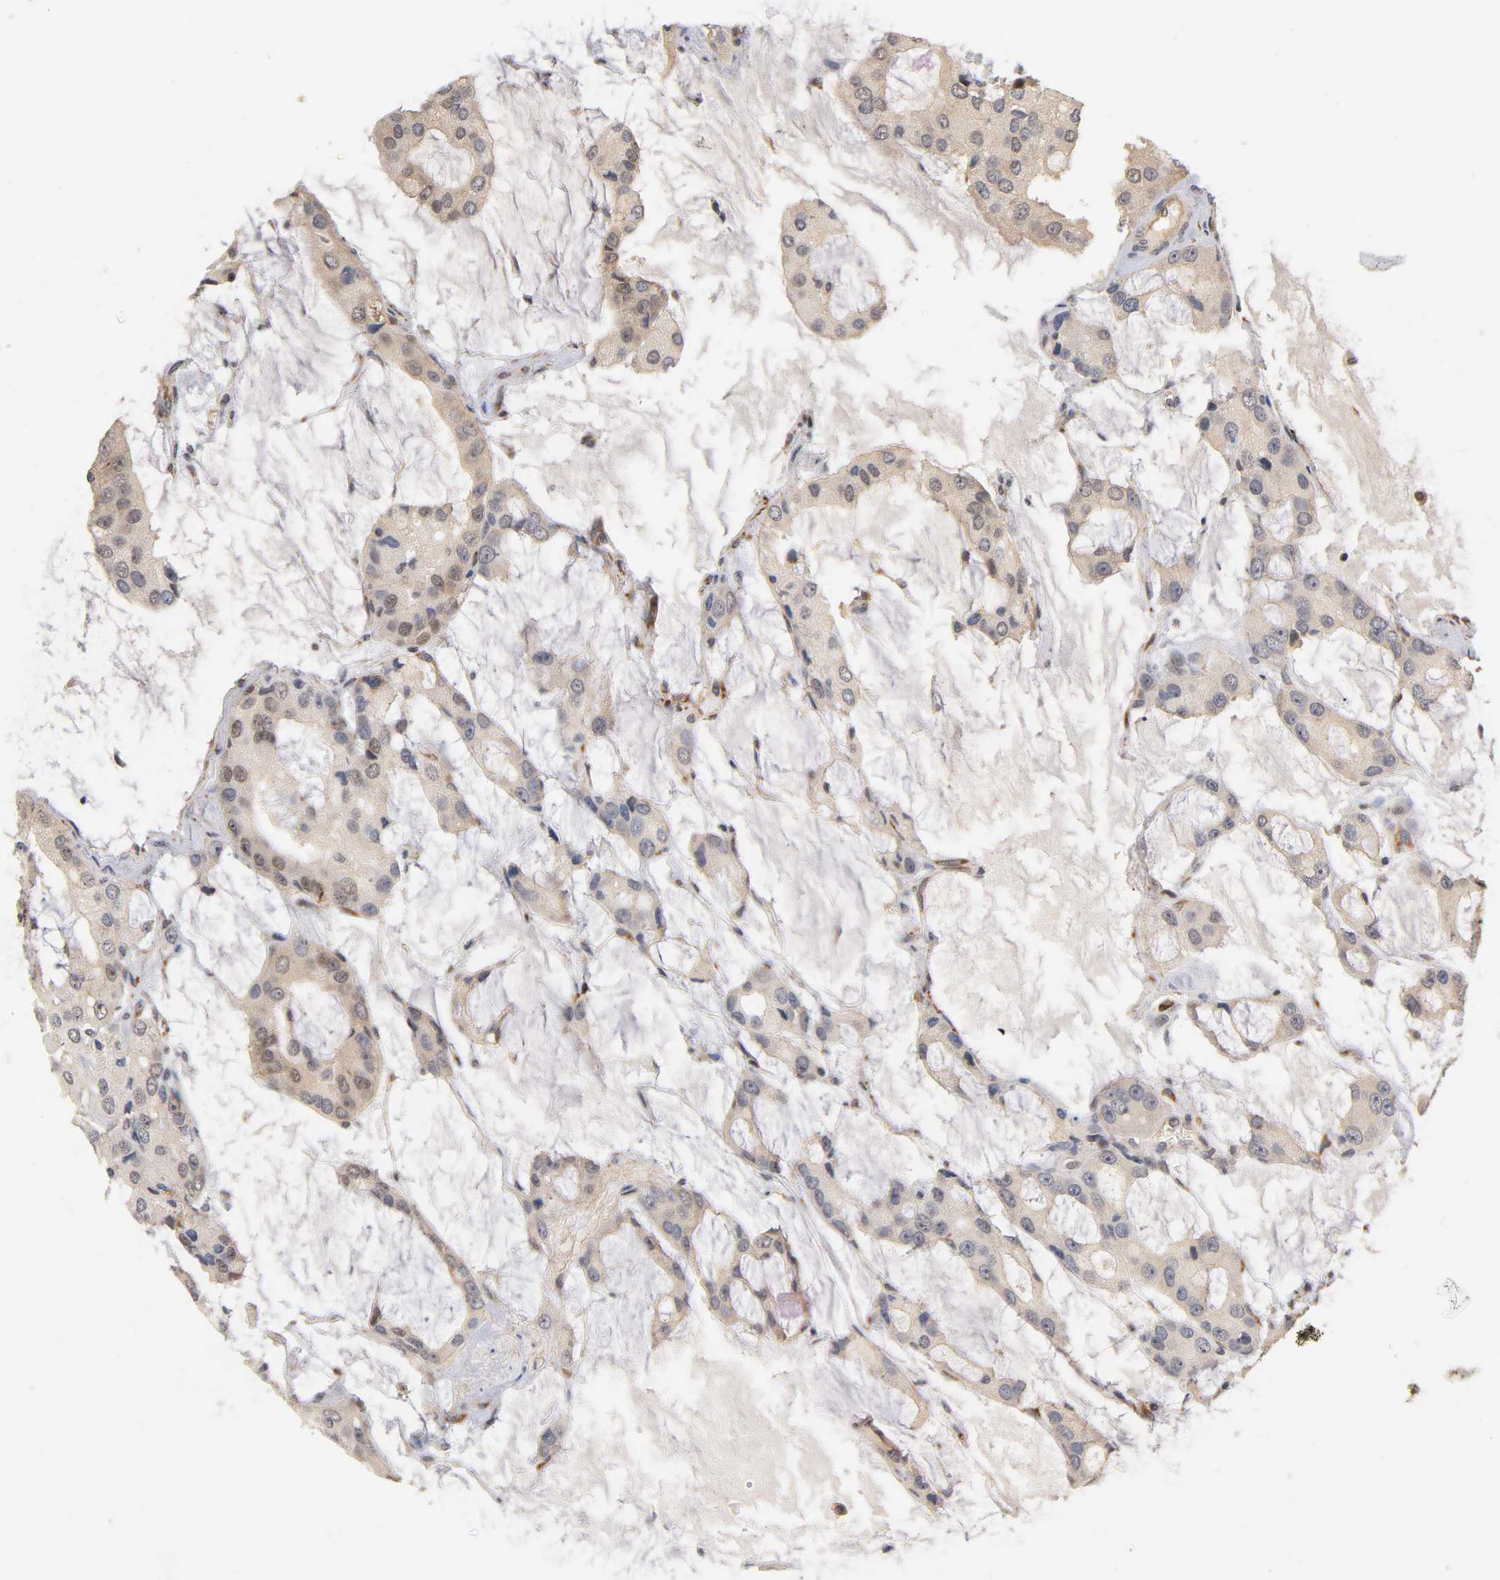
{"staining": {"intensity": "weak", "quantity": "25%-75%", "location": "cytoplasmic/membranous"}, "tissue": "prostate cancer", "cell_type": "Tumor cells", "image_type": "cancer", "snomed": [{"axis": "morphology", "description": "Adenocarcinoma, High grade"}, {"axis": "topography", "description": "Prostate"}], "caption": "A photomicrograph of human prostate cancer stained for a protein reveals weak cytoplasmic/membranous brown staining in tumor cells.", "gene": "LAMB1", "patient": {"sex": "male", "age": 67}}